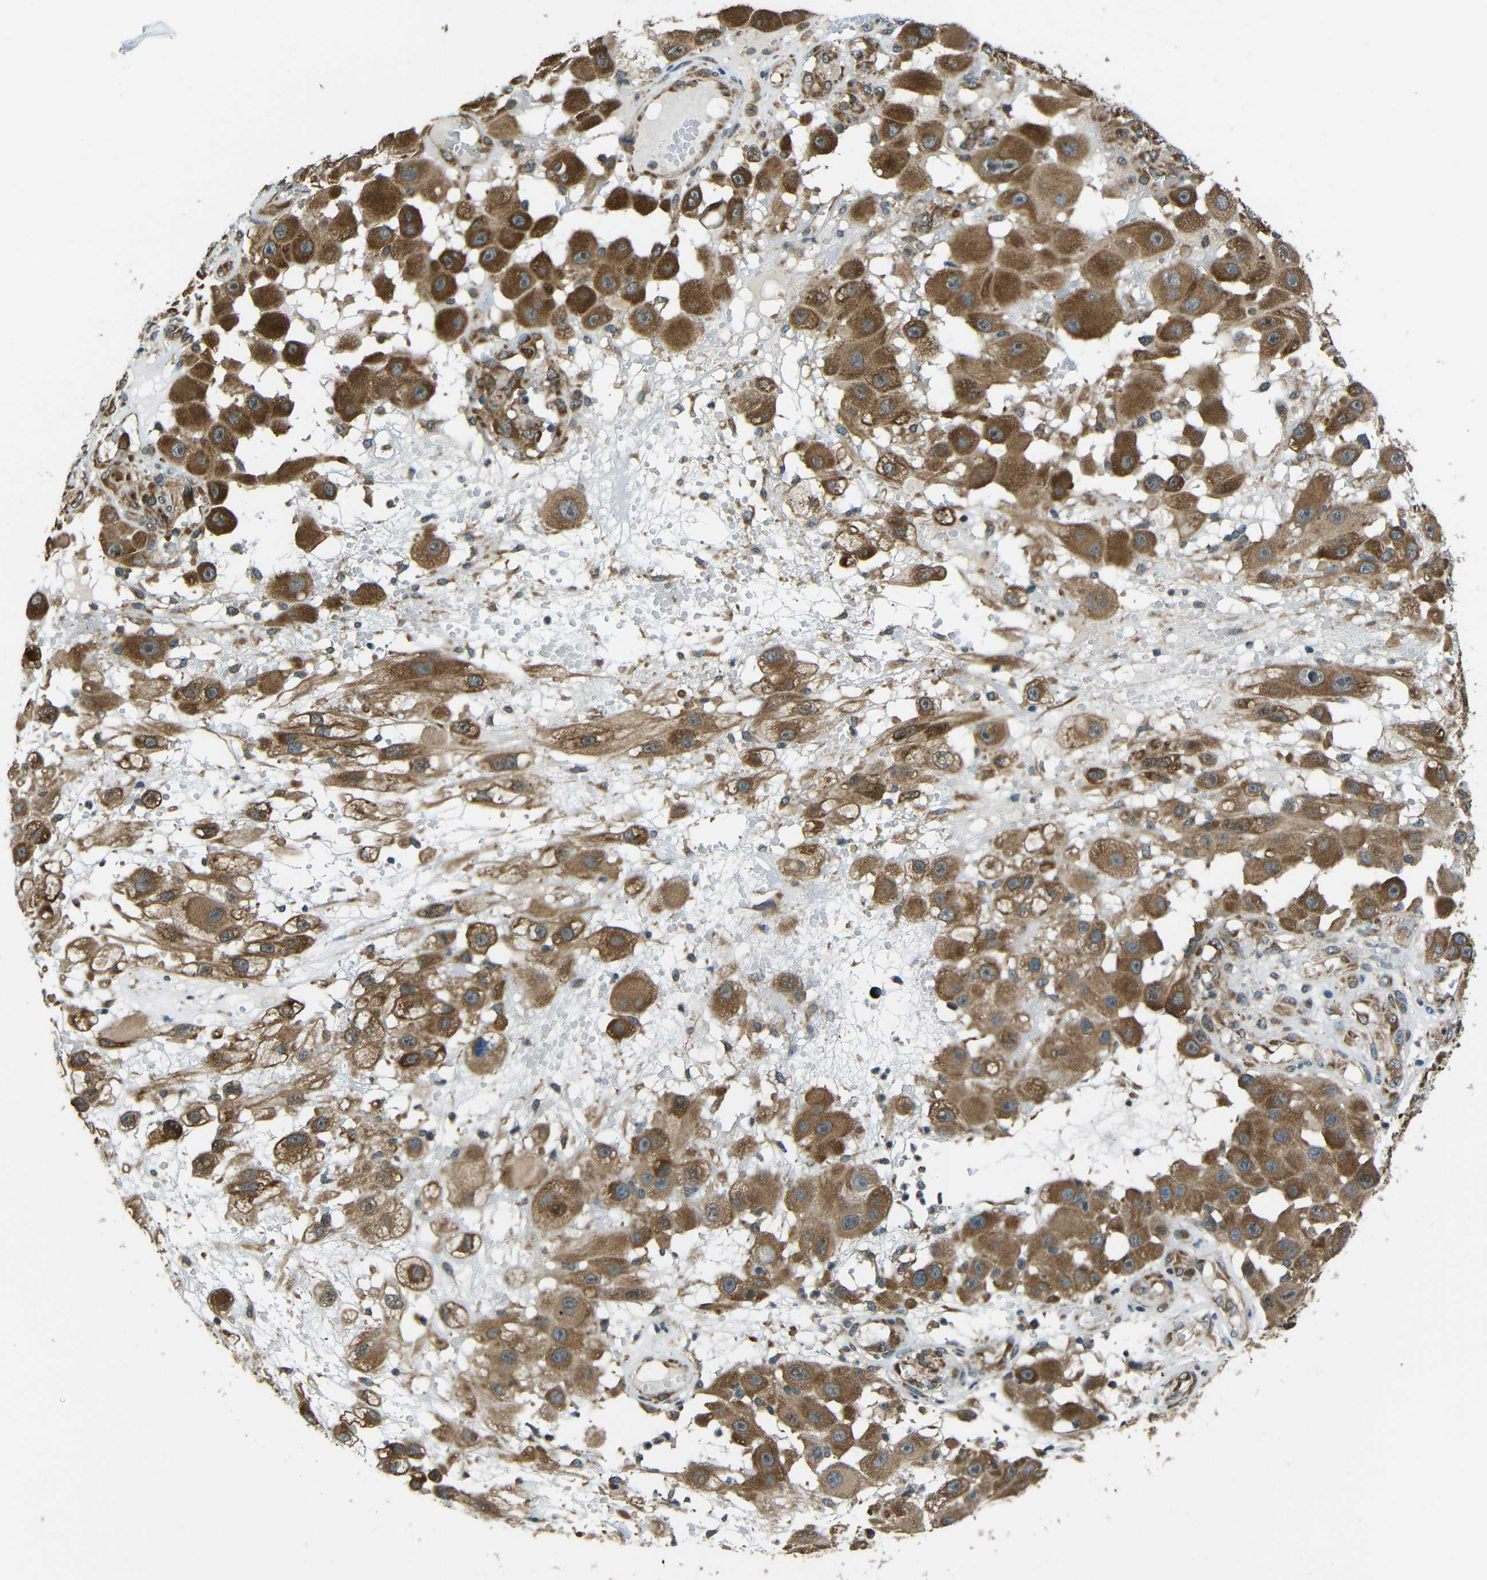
{"staining": {"intensity": "strong", "quantity": "25%-75%", "location": "cytoplasmic/membranous"}, "tissue": "melanoma", "cell_type": "Tumor cells", "image_type": "cancer", "snomed": [{"axis": "morphology", "description": "Malignant melanoma, NOS"}, {"axis": "topography", "description": "Skin"}], "caption": "Human malignant melanoma stained with a protein marker demonstrates strong staining in tumor cells.", "gene": "VAPB", "patient": {"sex": "female", "age": 81}}